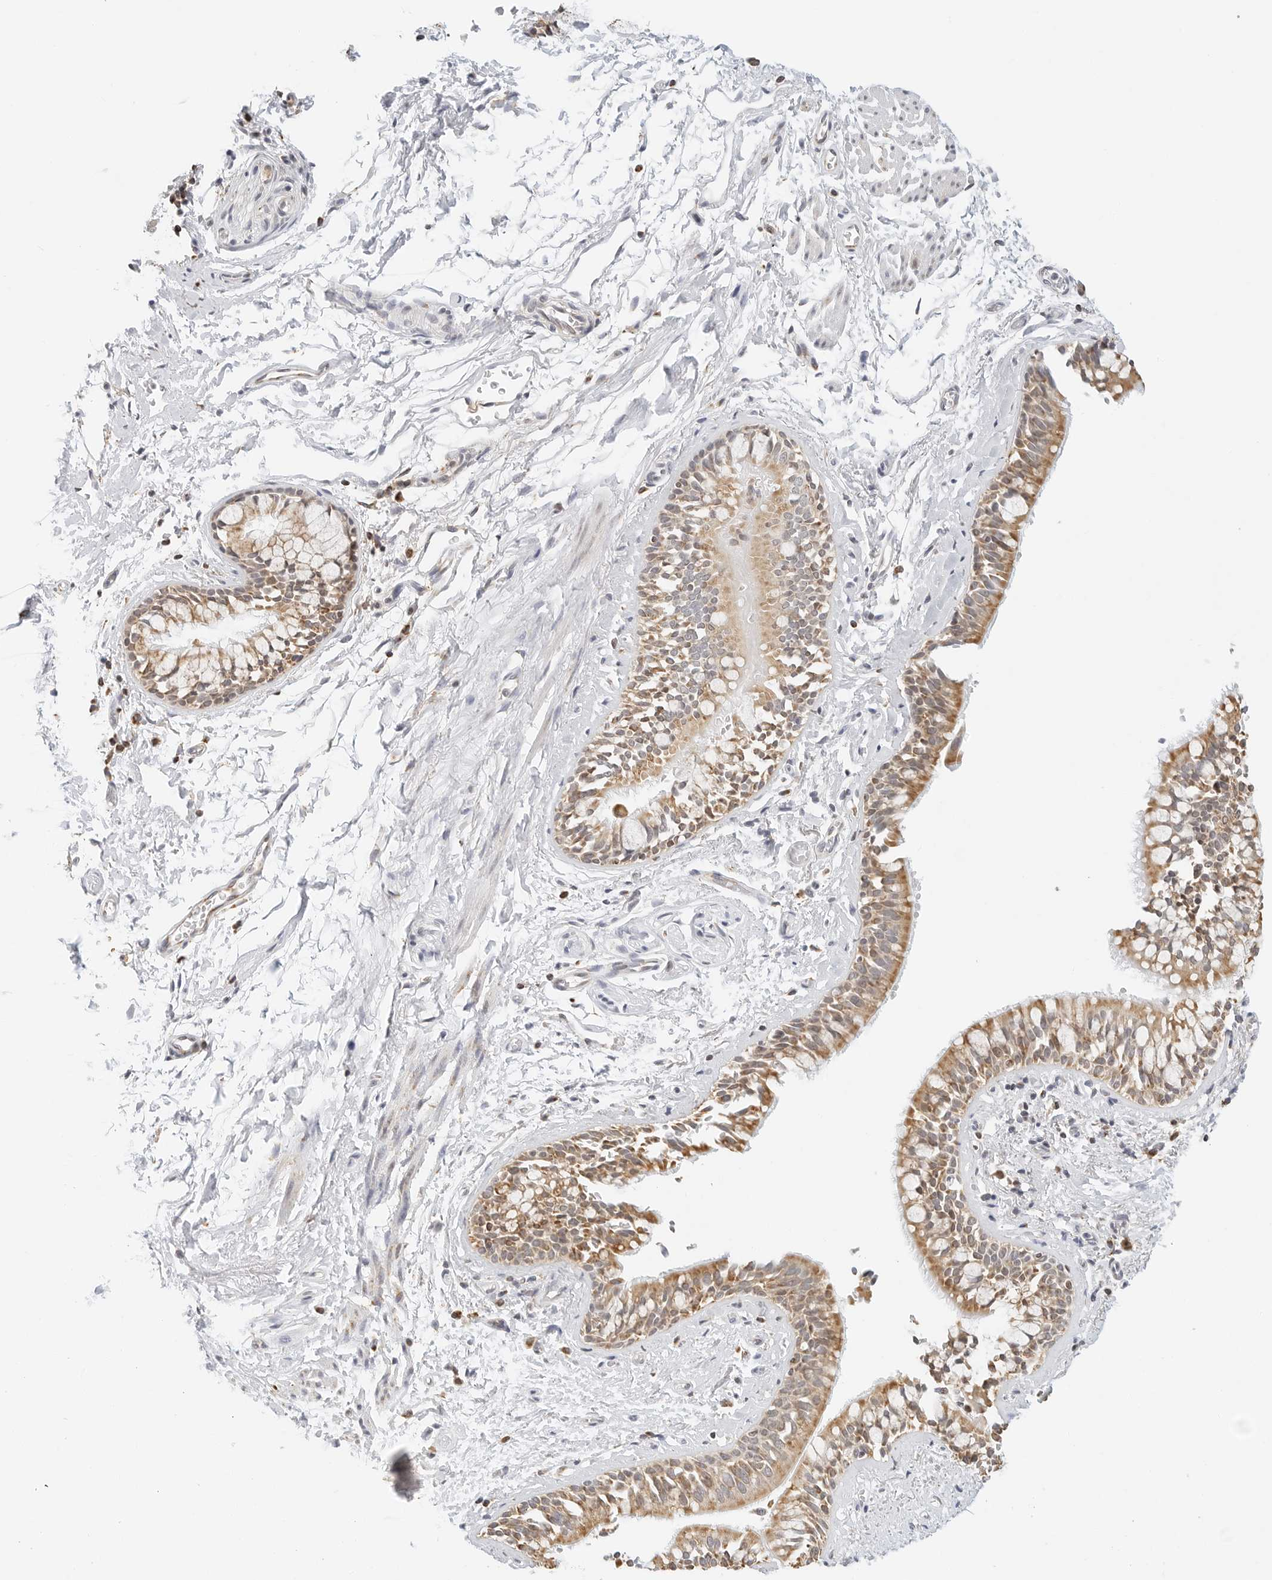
{"staining": {"intensity": "moderate", "quantity": ">75%", "location": "cytoplasmic/membranous"}, "tissue": "bronchus", "cell_type": "Respiratory epithelial cells", "image_type": "normal", "snomed": [{"axis": "morphology", "description": "Normal tissue, NOS"}, {"axis": "morphology", "description": "Inflammation, NOS"}, {"axis": "topography", "description": "Cartilage tissue"}, {"axis": "topography", "description": "Bronchus"}, {"axis": "topography", "description": "Lung"}], "caption": "This is a micrograph of IHC staining of benign bronchus, which shows moderate expression in the cytoplasmic/membranous of respiratory epithelial cells.", "gene": "ATL1", "patient": {"sex": "female", "age": 64}}